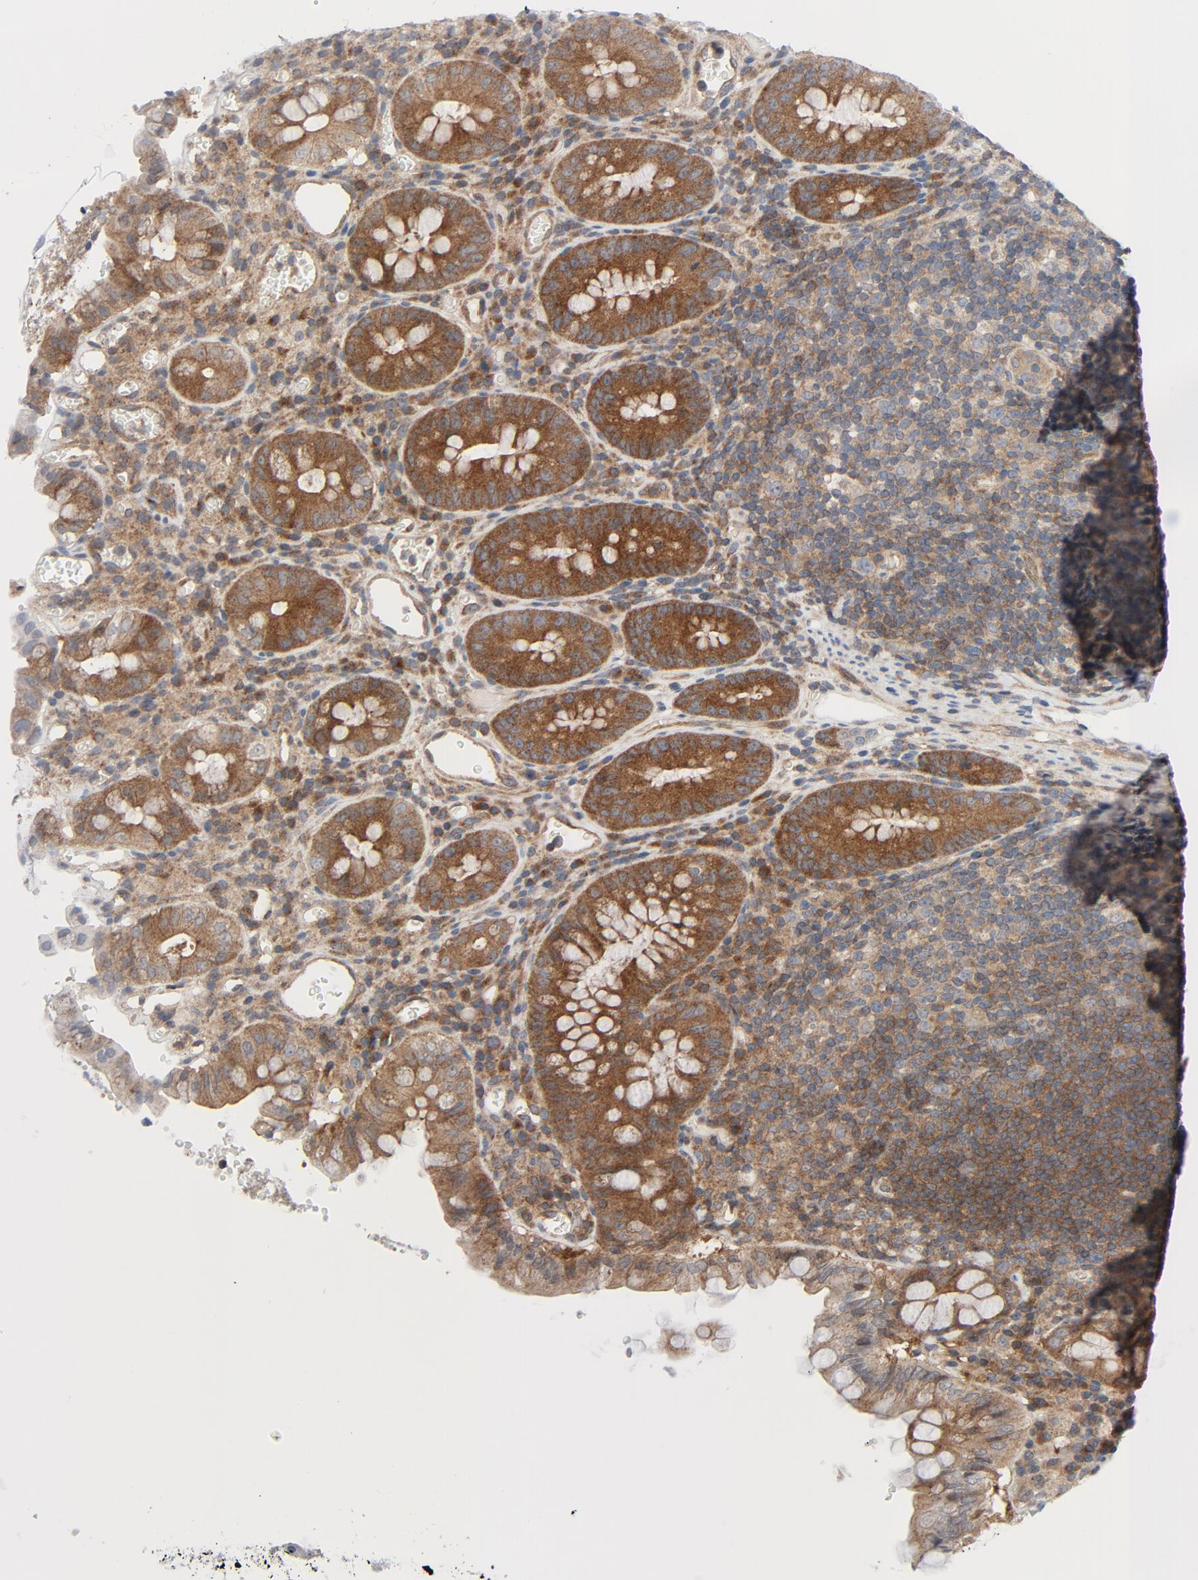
{"staining": {"intensity": "weak", "quantity": ">75%", "location": "cytoplasmic/membranous"}, "tissue": "colon", "cell_type": "Endothelial cells", "image_type": "normal", "snomed": [{"axis": "morphology", "description": "Normal tissue, NOS"}, {"axis": "topography", "description": "Colon"}], "caption": "Endothelial cells display weak cytoplasmic/membranous staining in about >75% of cells in unremarkable colon. (DAB IHC, brown staining for protein, blue staining for nuclei).", "gene": "TSG101", "patient": {"sex": "female", "age": 46}}